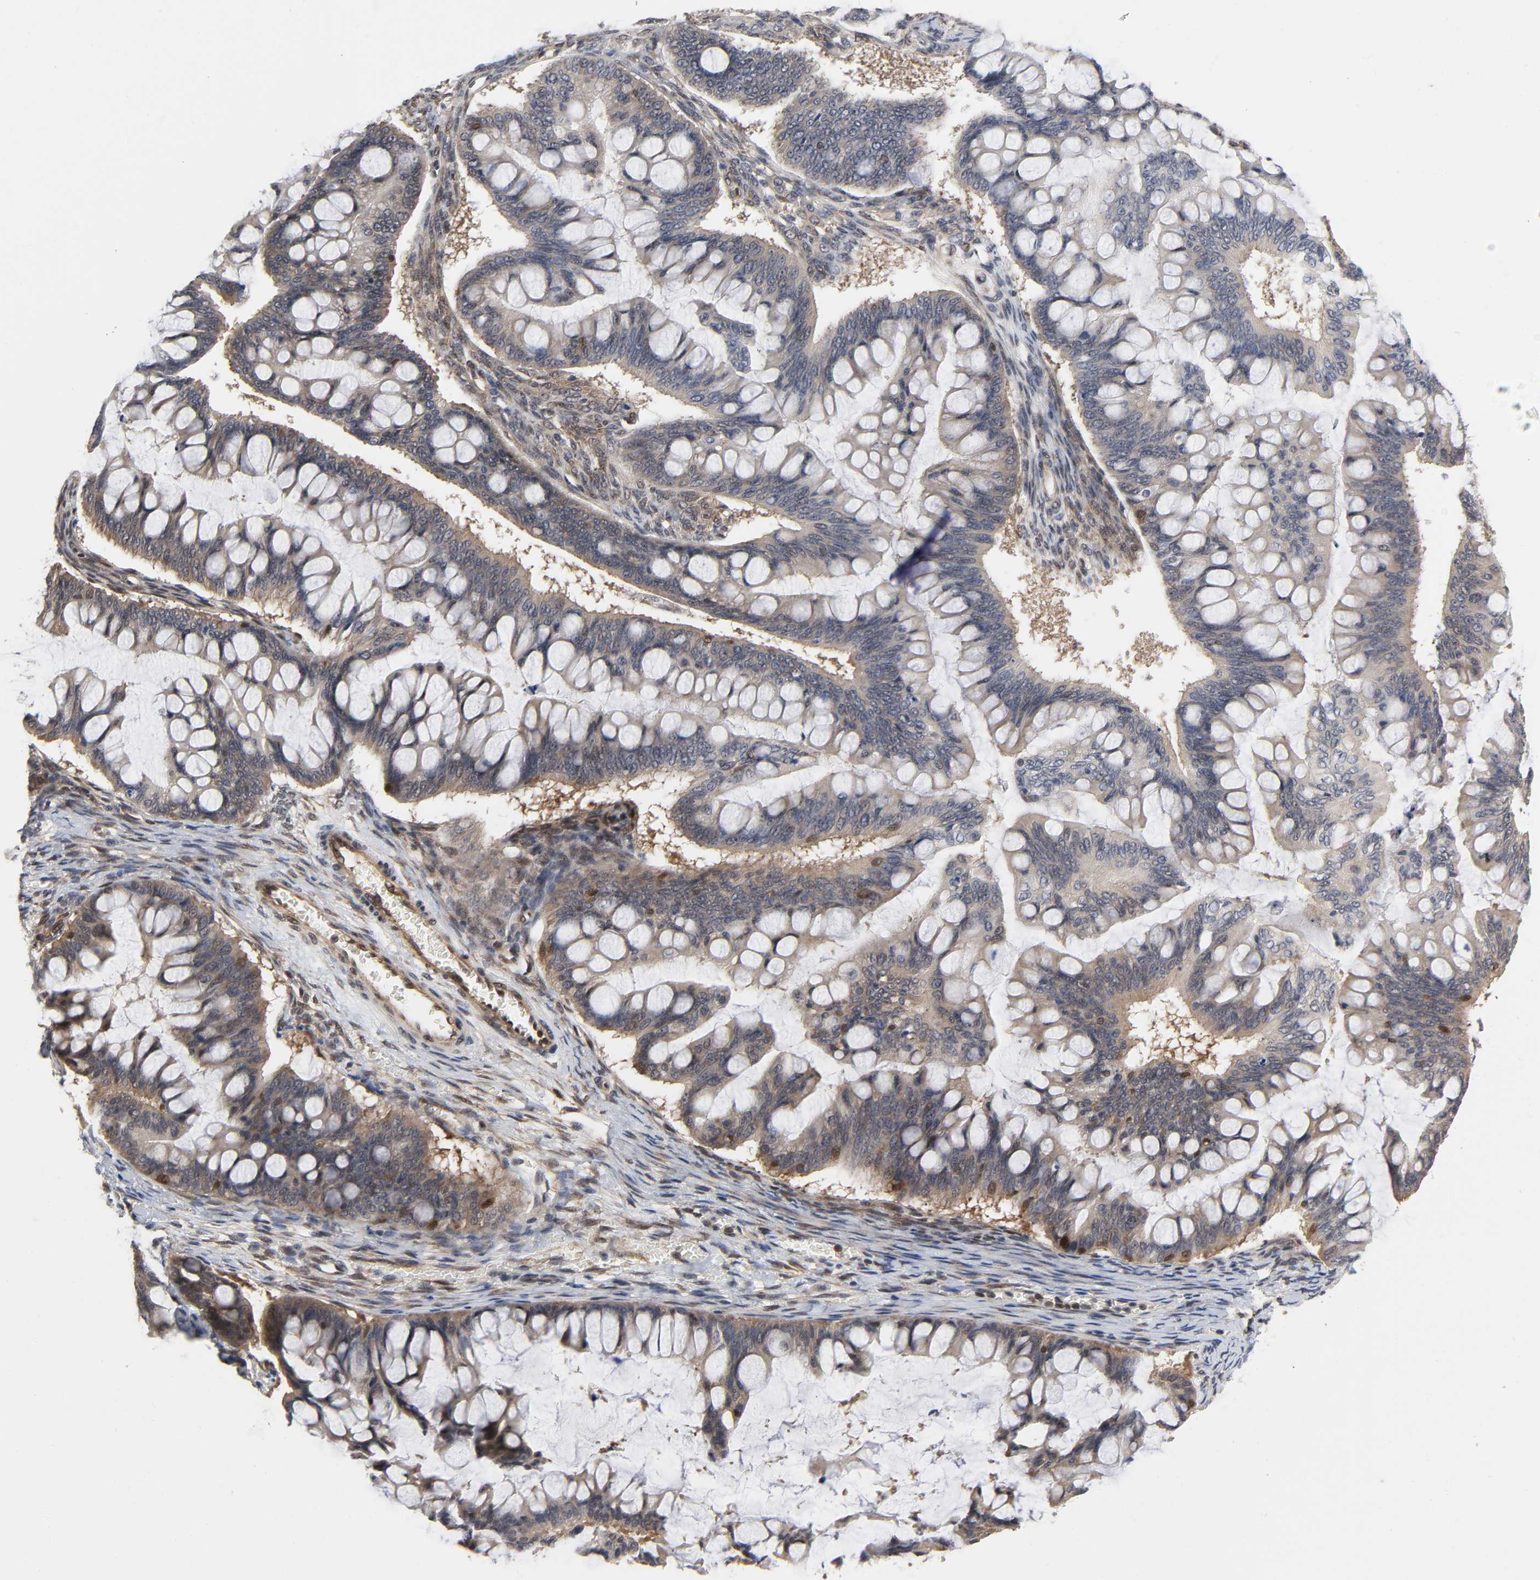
{"staining": {"intensity": "moderate", "quantity": ">75%", "location": "cytoplasmic/membranous"}, "tissue": "ovarian cancer", "cell_type": "Tumor cells", "image_type": "cancer", "snomed": [{"axis": "morphology", "description": "Cystadenocarcinoma, mucinous, NOS"}, {"axis": "topography", "description": "Ovary"}], "caption": "Protein staining reveals moderate cytoplasmic/membranous positivity in approximately >75% of tumor cells in ovarian mucinous cystadenocarcinoma.", "gene": "PTEN", "patient": {"sex": "female", "age": 73}}